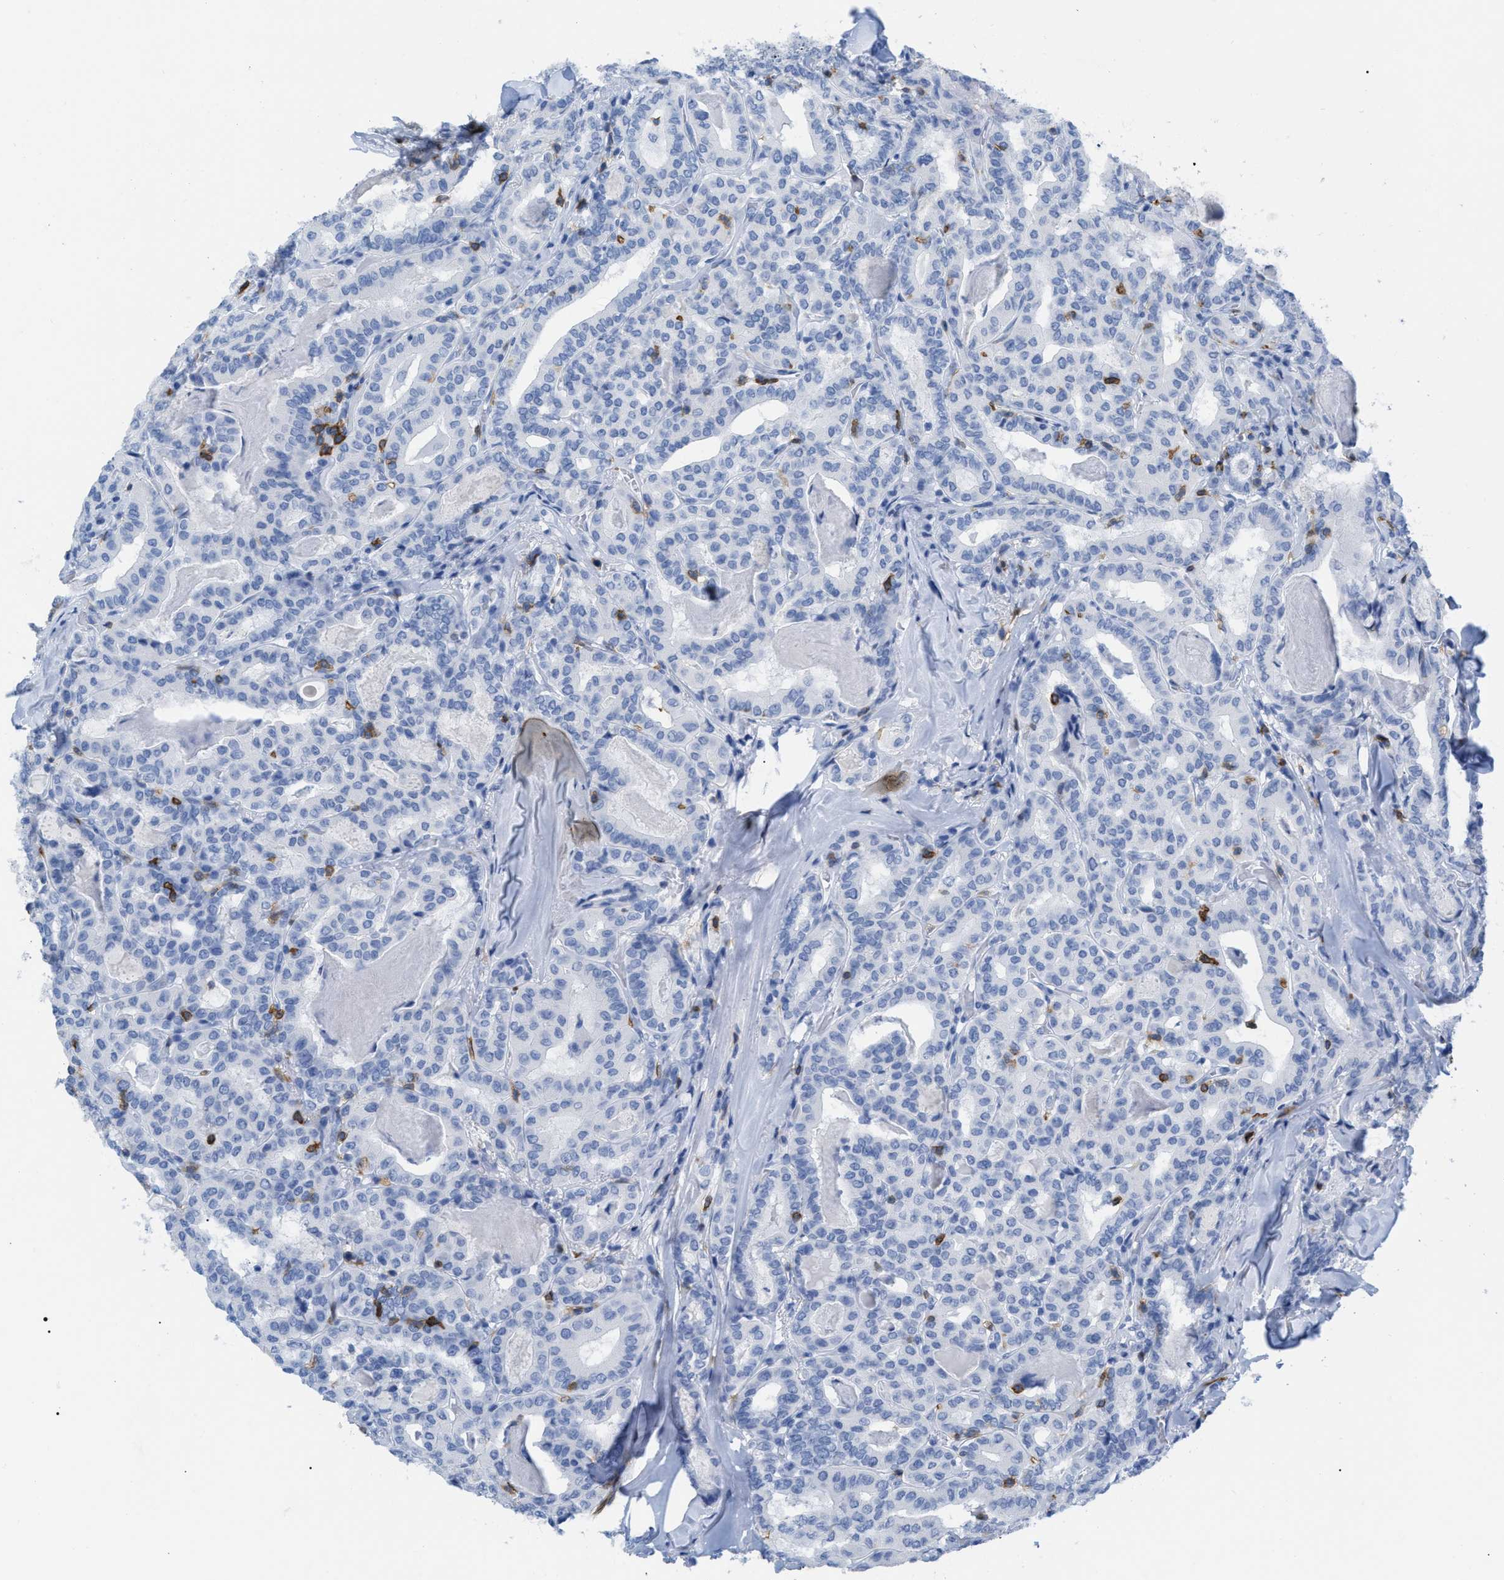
{"staining": {"intensity": "negative", "quantity": "none", "location": "none"}, "tissue": "thyroid cancer", "cell_type": "Tumor cells", "image_type": "cancer", "snomed": [{"axis": "morphology", "description": "Papillary adenocarcinoma, NOS"}, {"axis": "topography", "description": "Thyroid gland"}], "caption": "The photomicrograph displays no staining of tumor cells in thyroid papillary adenocarcinoma.", "gene": "CD5", "patient": {"sex": "female", "age": 42}}